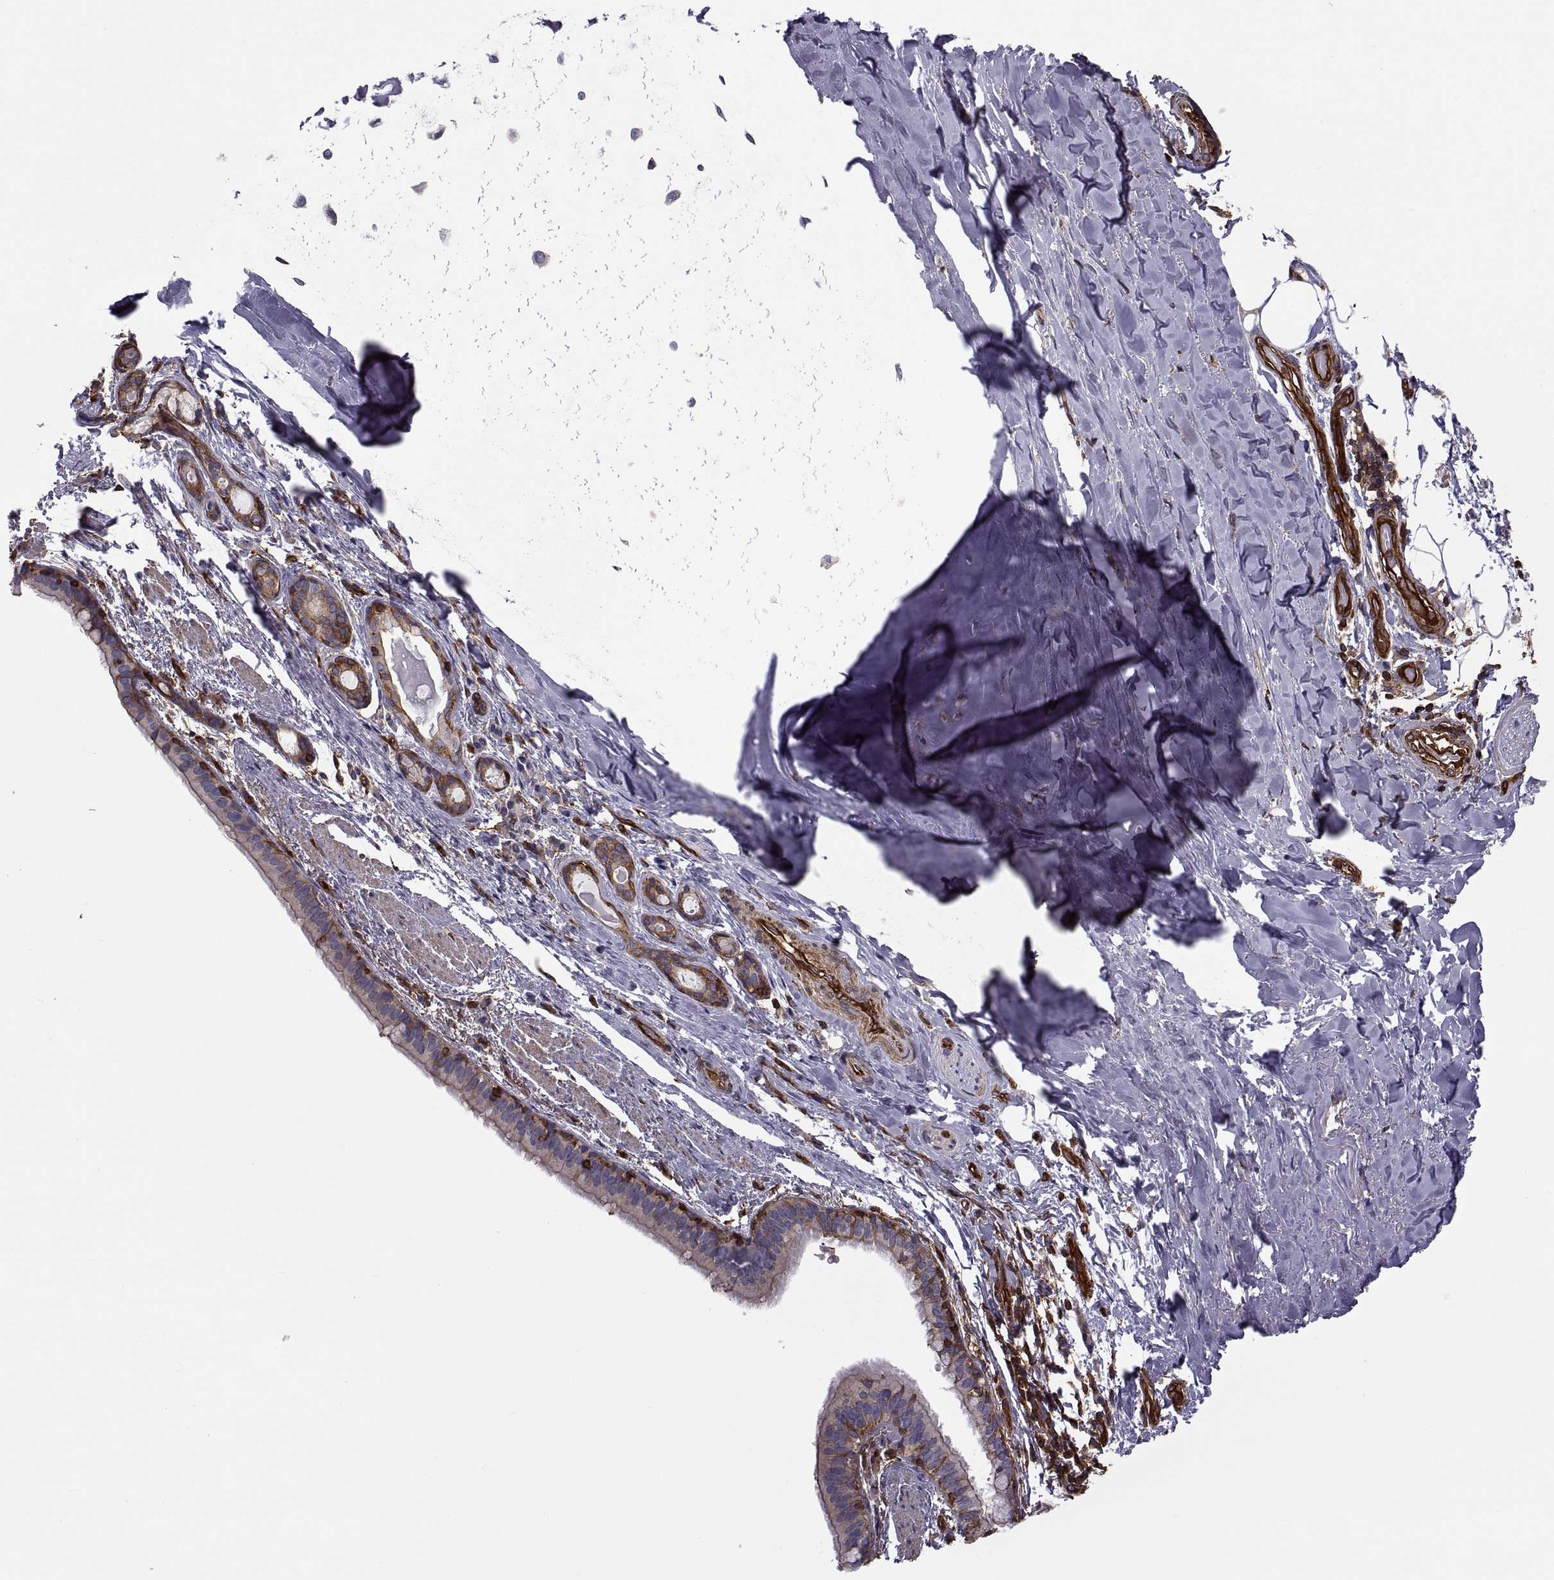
{"staining": {"intensity": "negative", "quantity": "none", "location": "none"}, "tissue": "bronchus", "cell_type": "Respiratory epithelial cells", "image_type": "normal", "snomed": [{"axis": "morphology", "description": "Normal tissue, NOS"}, {"axis": "morphology", "description": "Squamous cell carcinoma, NOS"}, {"axis": "topography", "description": "Bronchus"}, {"axis": "topography", "description": "Lung"}], "caption": "DAB immunohistochemical staining of normal bronchus displays no significant positivity in respiratory epithelial cells. (Brightfield microscopy of DAB immunohistochemistry (IHC) at high magnification).", "gene": "MYH9", "patient": {"sex": "male", "age": 69}}